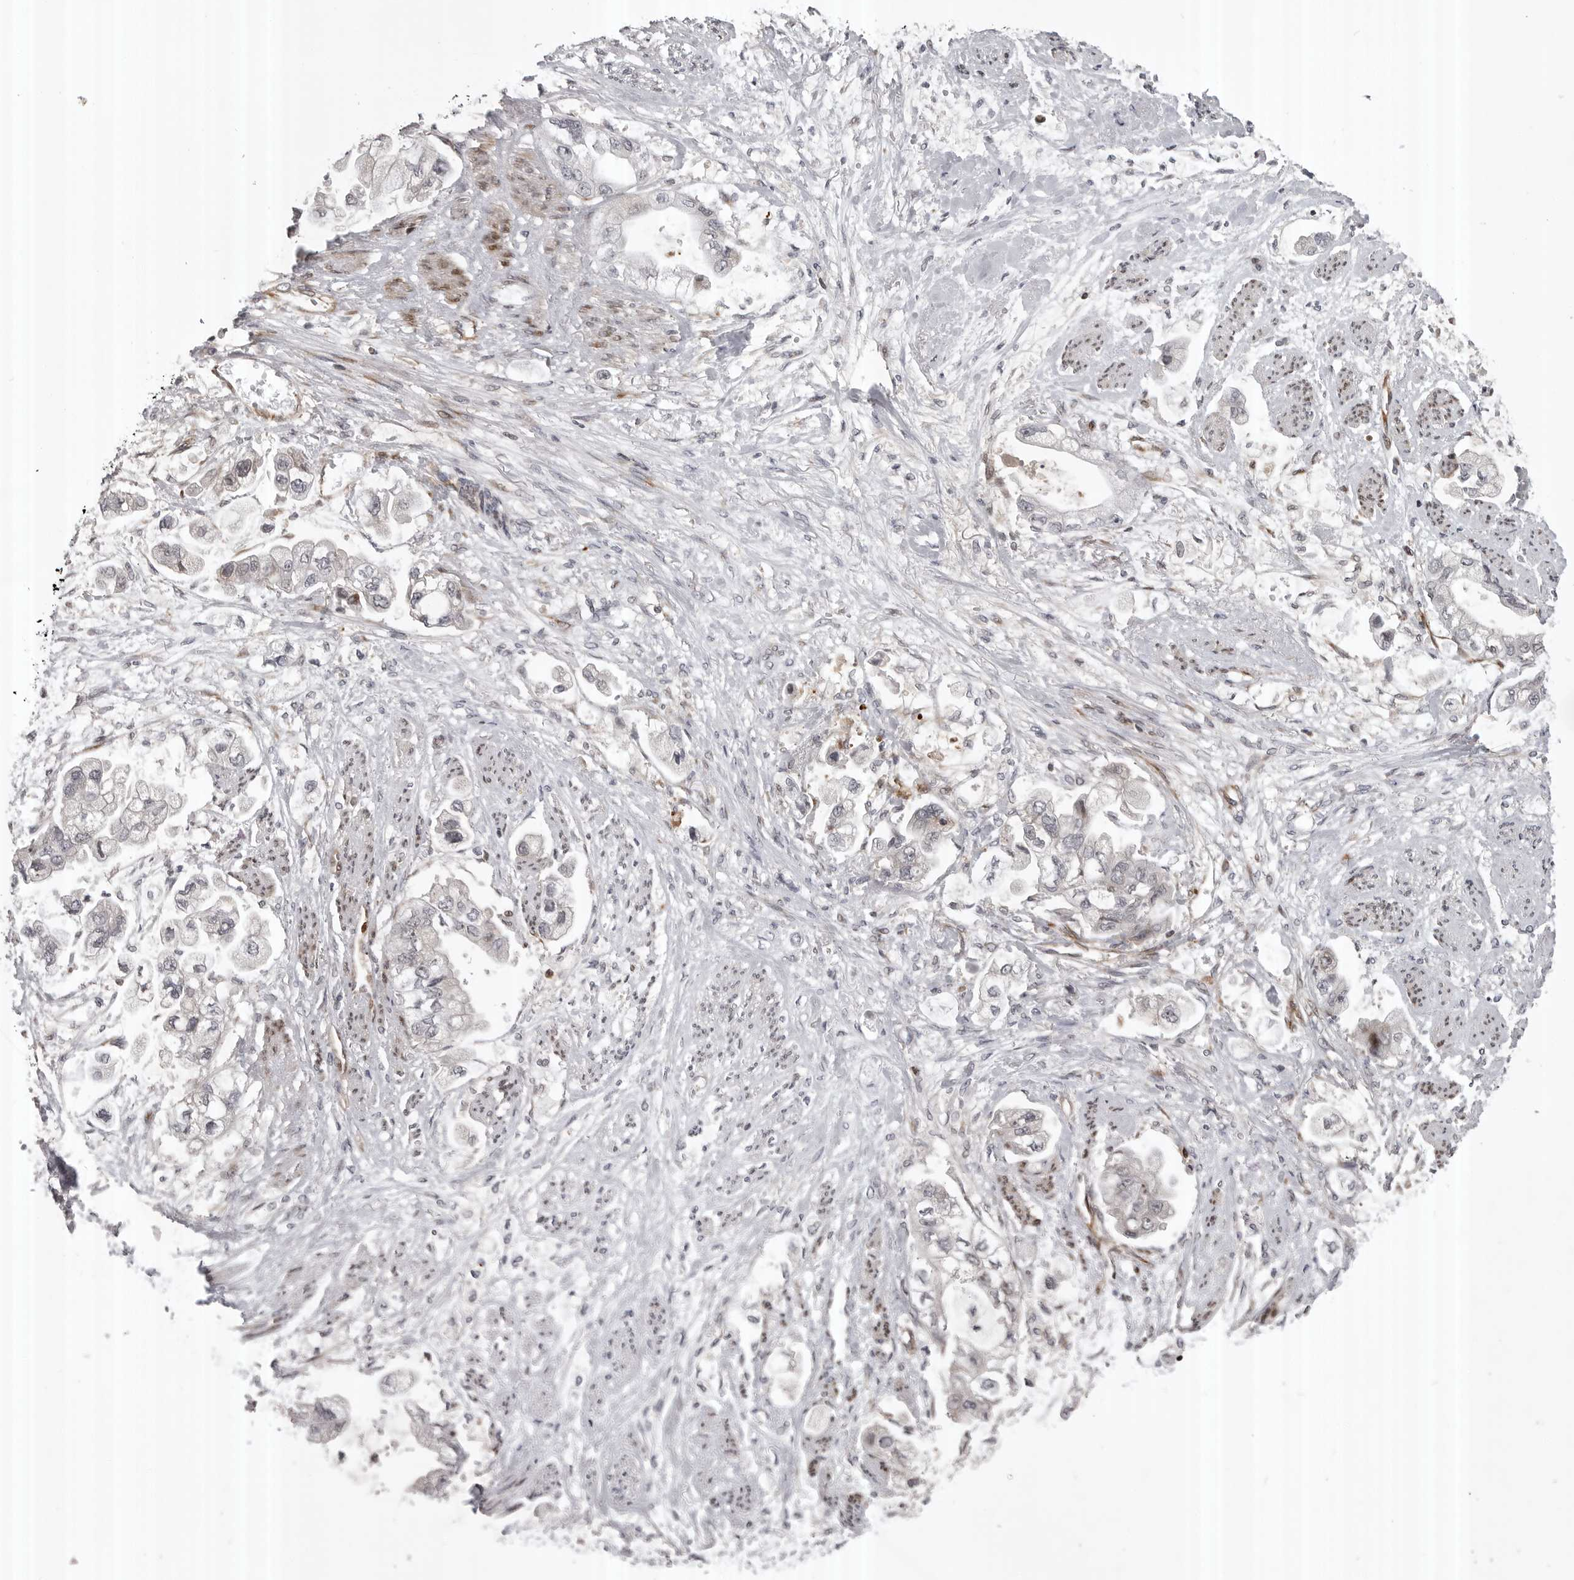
{"staining": {"intensity": "negative", "quantity": "none", "location": "none"}, "tissue": "stomach cancer", "cell_type": "Tumor cells", "image_type": "cancer", "snomed": [{"axis": "morphology", "description": "Adenocarcinoma, NOS"}, {"axis": "topography", "description": "Stomach"}], "caption": "The photomicrograph exhibits no significant positivity in tumor cells of adenocarcinoma (stomach).", "gene": "ABL1", "patient": {"sex": "male", "age": 62}}